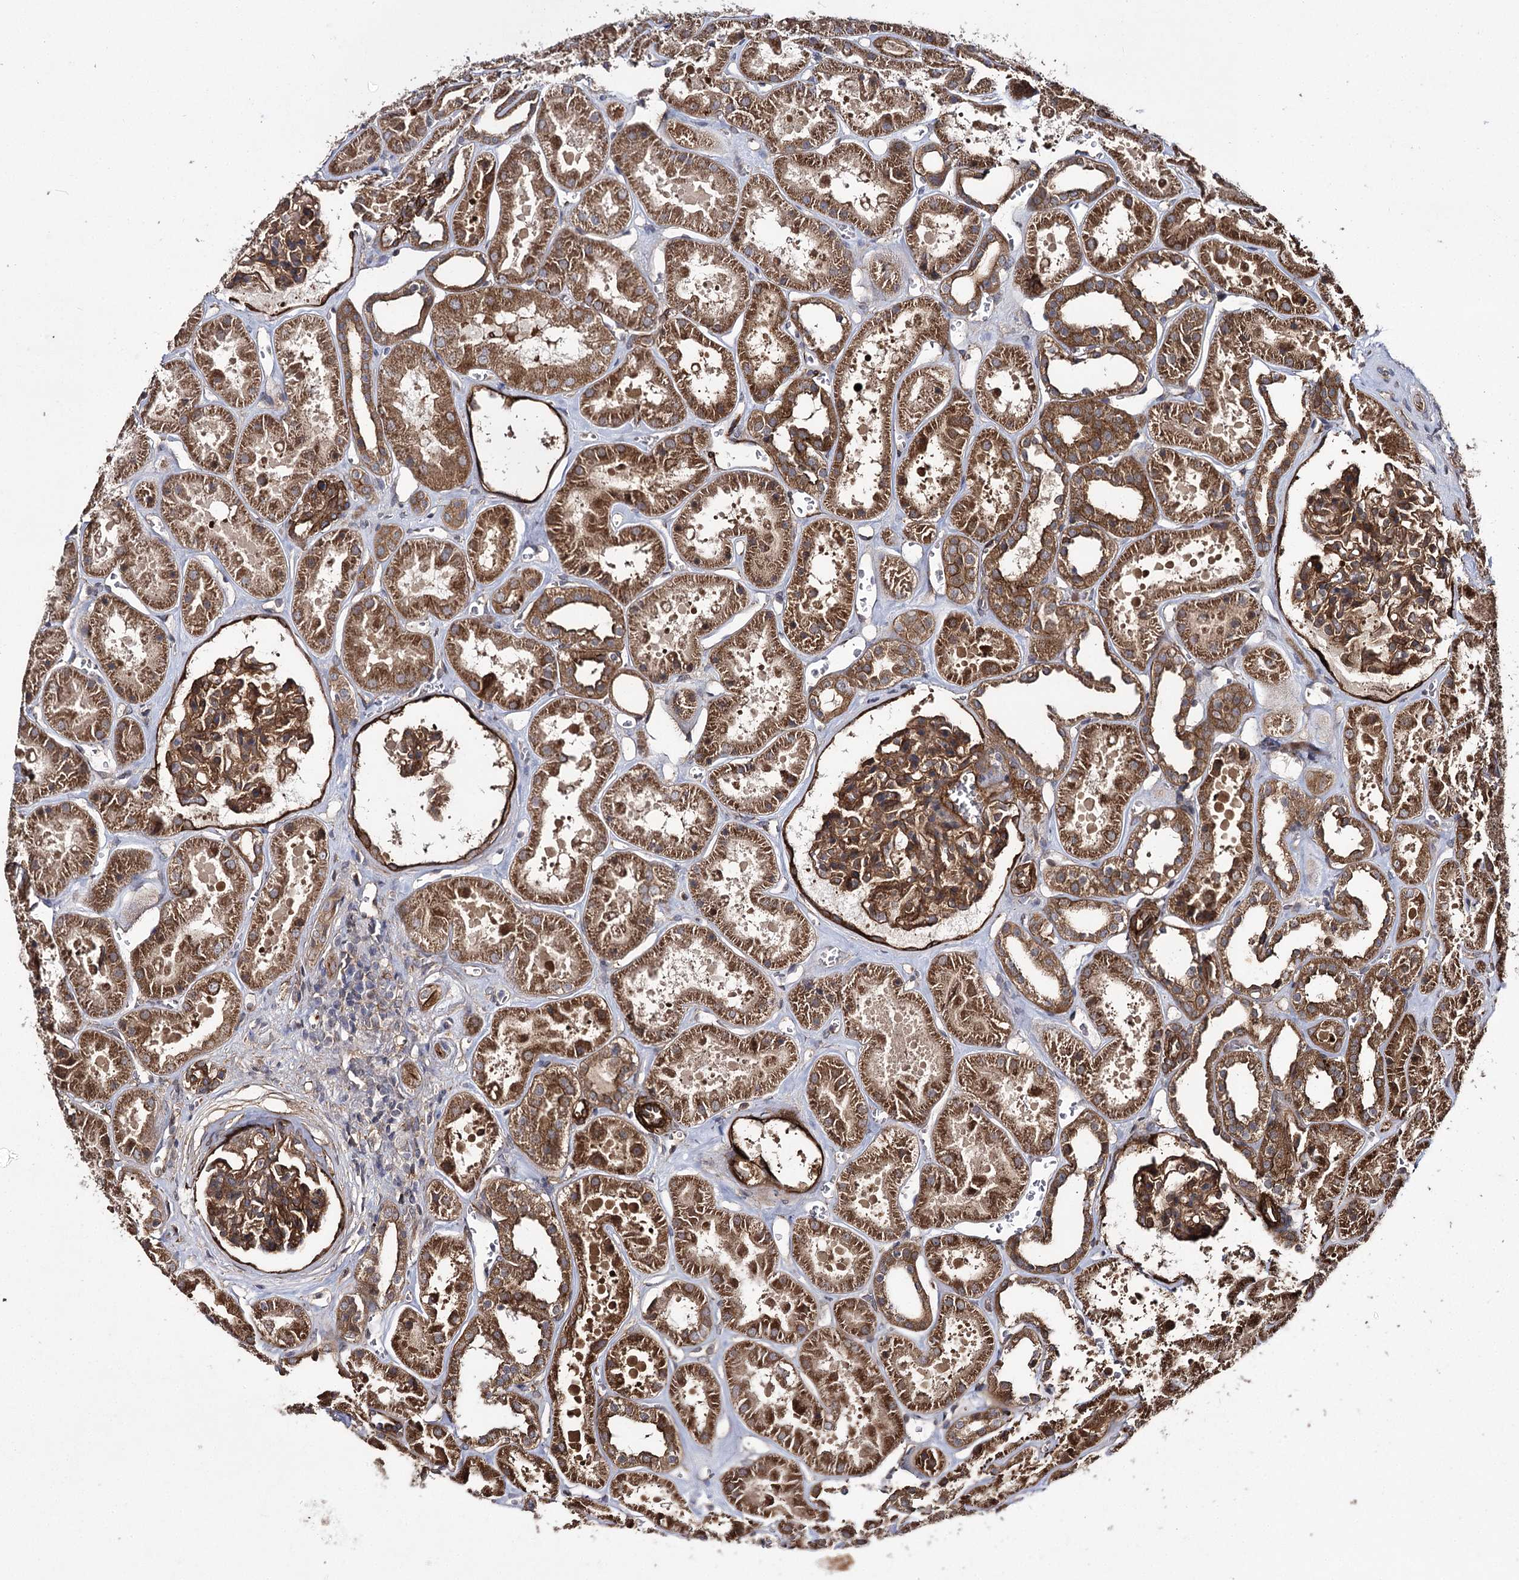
{"staining": {"intensity": "moderate", "quantity": ">75%", "location": "cytoplasmic/membranous"}, "tissue": "kidney", "cell_type": "Cells in glomeruli", "image_type": "normal", "snomed": [{"axis": "morphology", "description": "Normal tissue, NOS"}, {"axis": "topography", "description": "Kidney"}], "caption": "Normal kidney shows moderate cytoplasmic/membranous positivity in approximately >75% of cells in glomeruli Using DAB (brown) and hematoxylin (blue) stains, captured at high magnification using brightfield microscopy..", "gene": "MYO1C", "patient": {"sex": "female", "age": 41}}